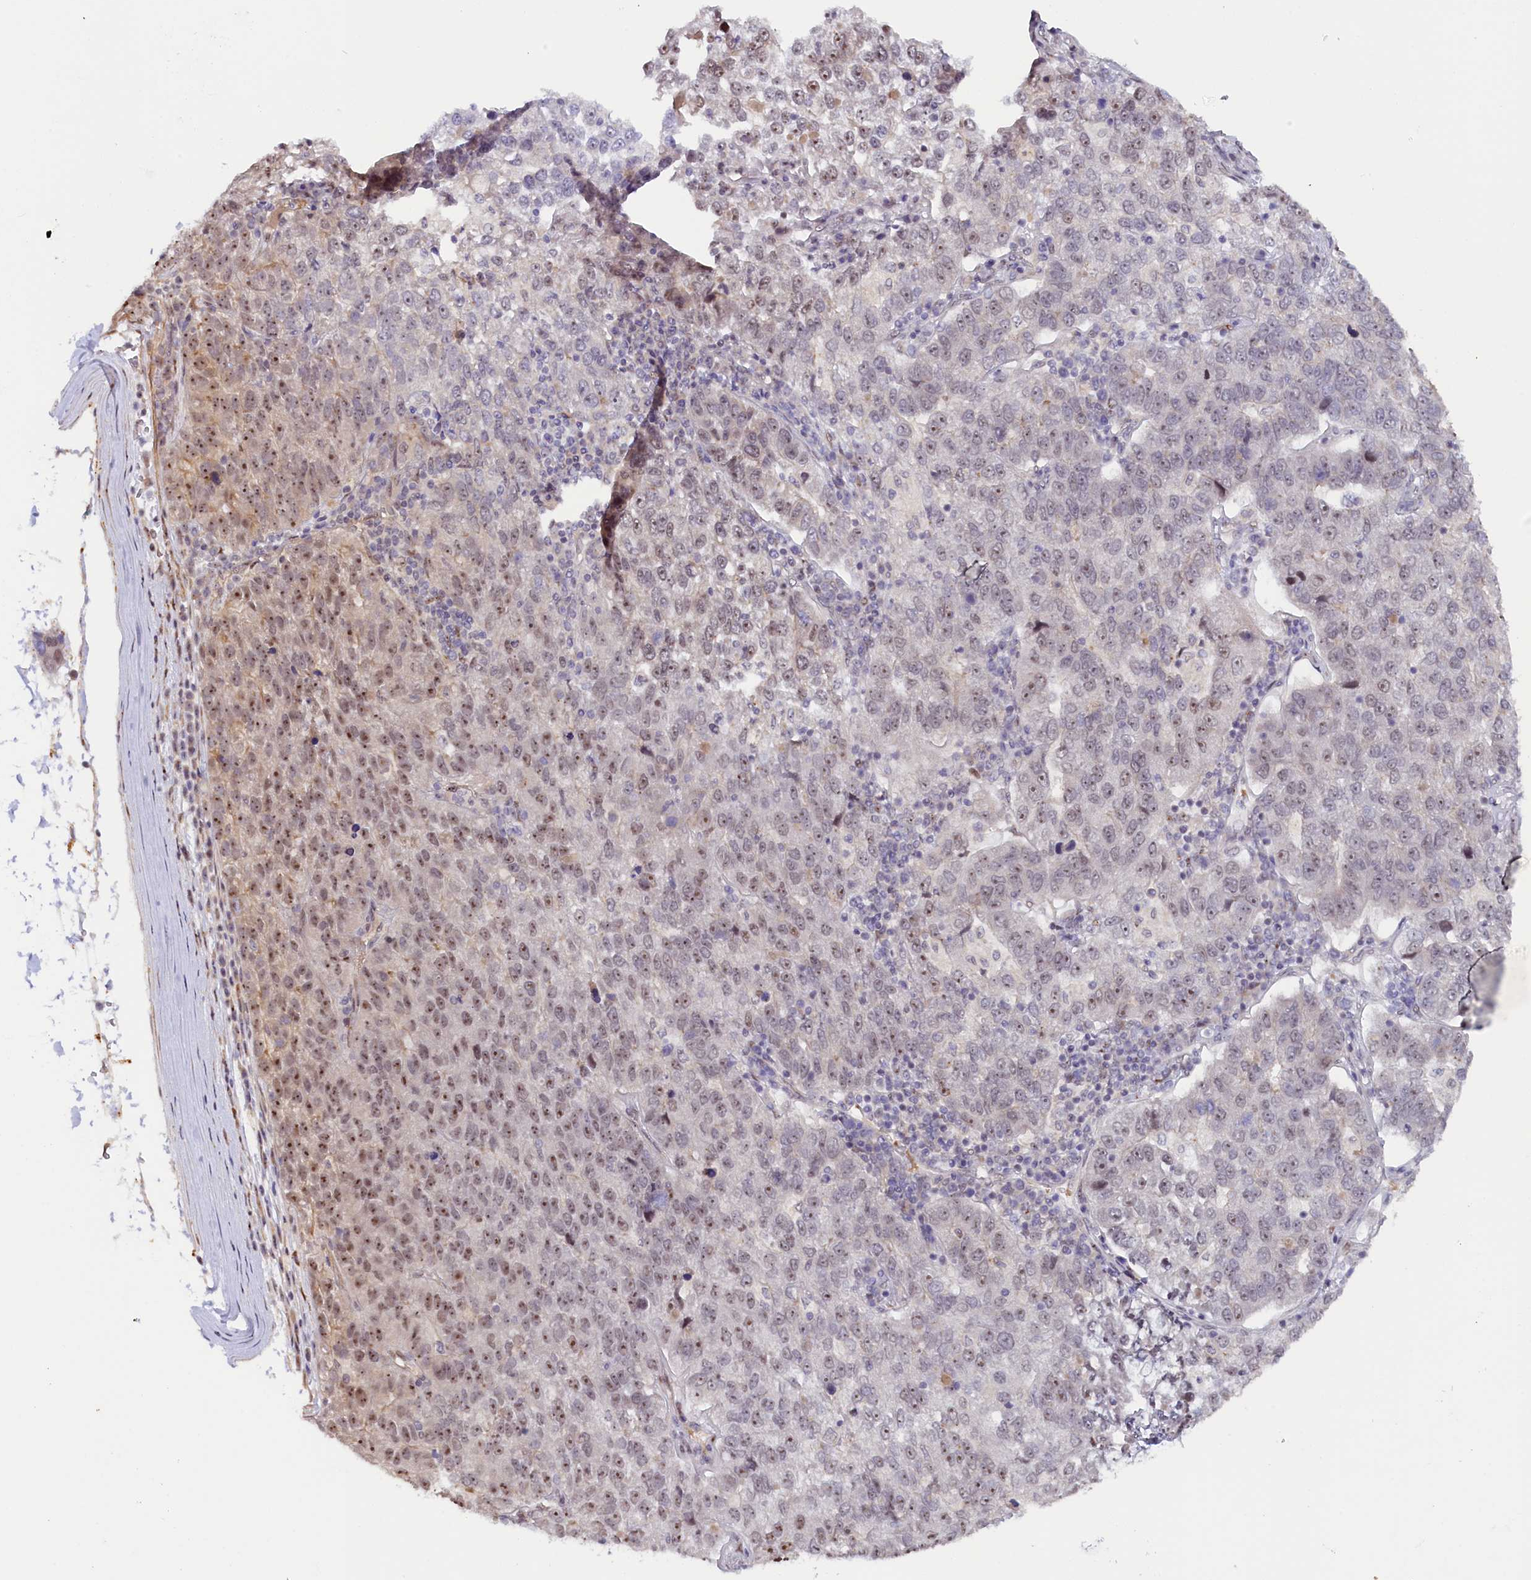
{"staining": {"intensity": "moderate", "quantity": "<25%", "location": "nuclear"}, "tissue": "pancreatic cancer", "cell_type": "Tumor cells", "image_type": "cancer", "snomed": [{"axis": "morphology", "description": "Adenocarcinoma, NOS"}, {"axis": "topography", "description": "Pancreas"}], "caption": "Approximately <25% of tumor cells in human pancreatic cancer demonstrate moderate nuclear protein staining as visualized by brown immunohistochemical staining.", "gene": "ANKRD24", "patient": {"sex": "female", "age": 61}}